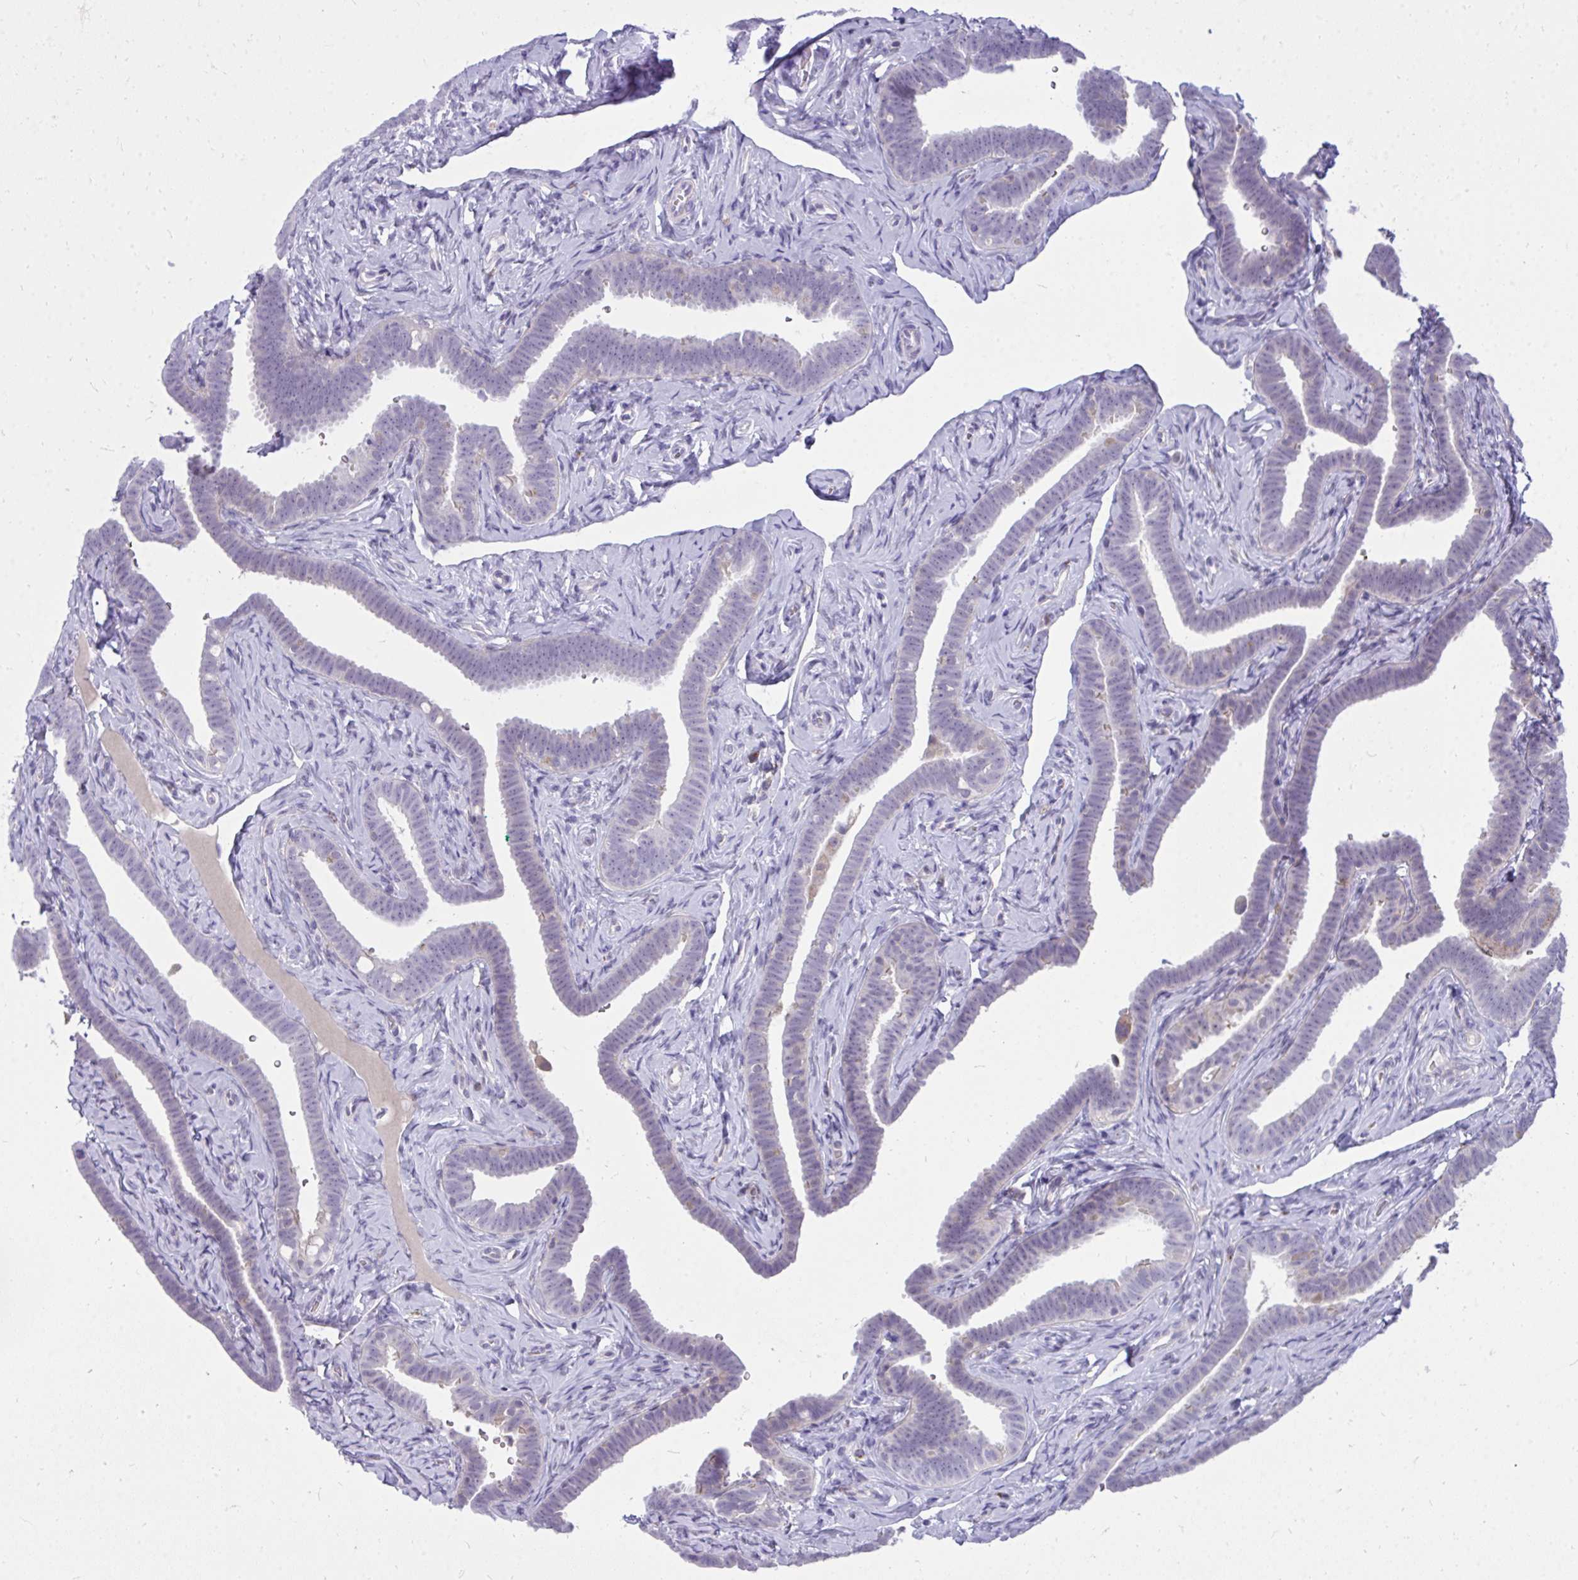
{"staining": {"intensity": "negative", "quantity": "none", "location": "none"}, "tissue": "fallopian tube", "cell_type": "Glandular cells", "image_type": "normal", "snomed": [{"axis": "morphology", "description": "Normal tissue, NOS"}, {"axis": "topography", "description": "Fallopian tube"}], "caption": "High power microscopy photomicrograph of an immunohistochemistry photomicrograph of benign fallopian tube, revealing no significant positivity in glandular cells. (DAB (3,3'-diaminobenzidine) immunohistochemistry visualized using brightfield microscopy, high magnification).", "gene": "ZSCAN25", "patient": {"sex": "female", "age": 69}}